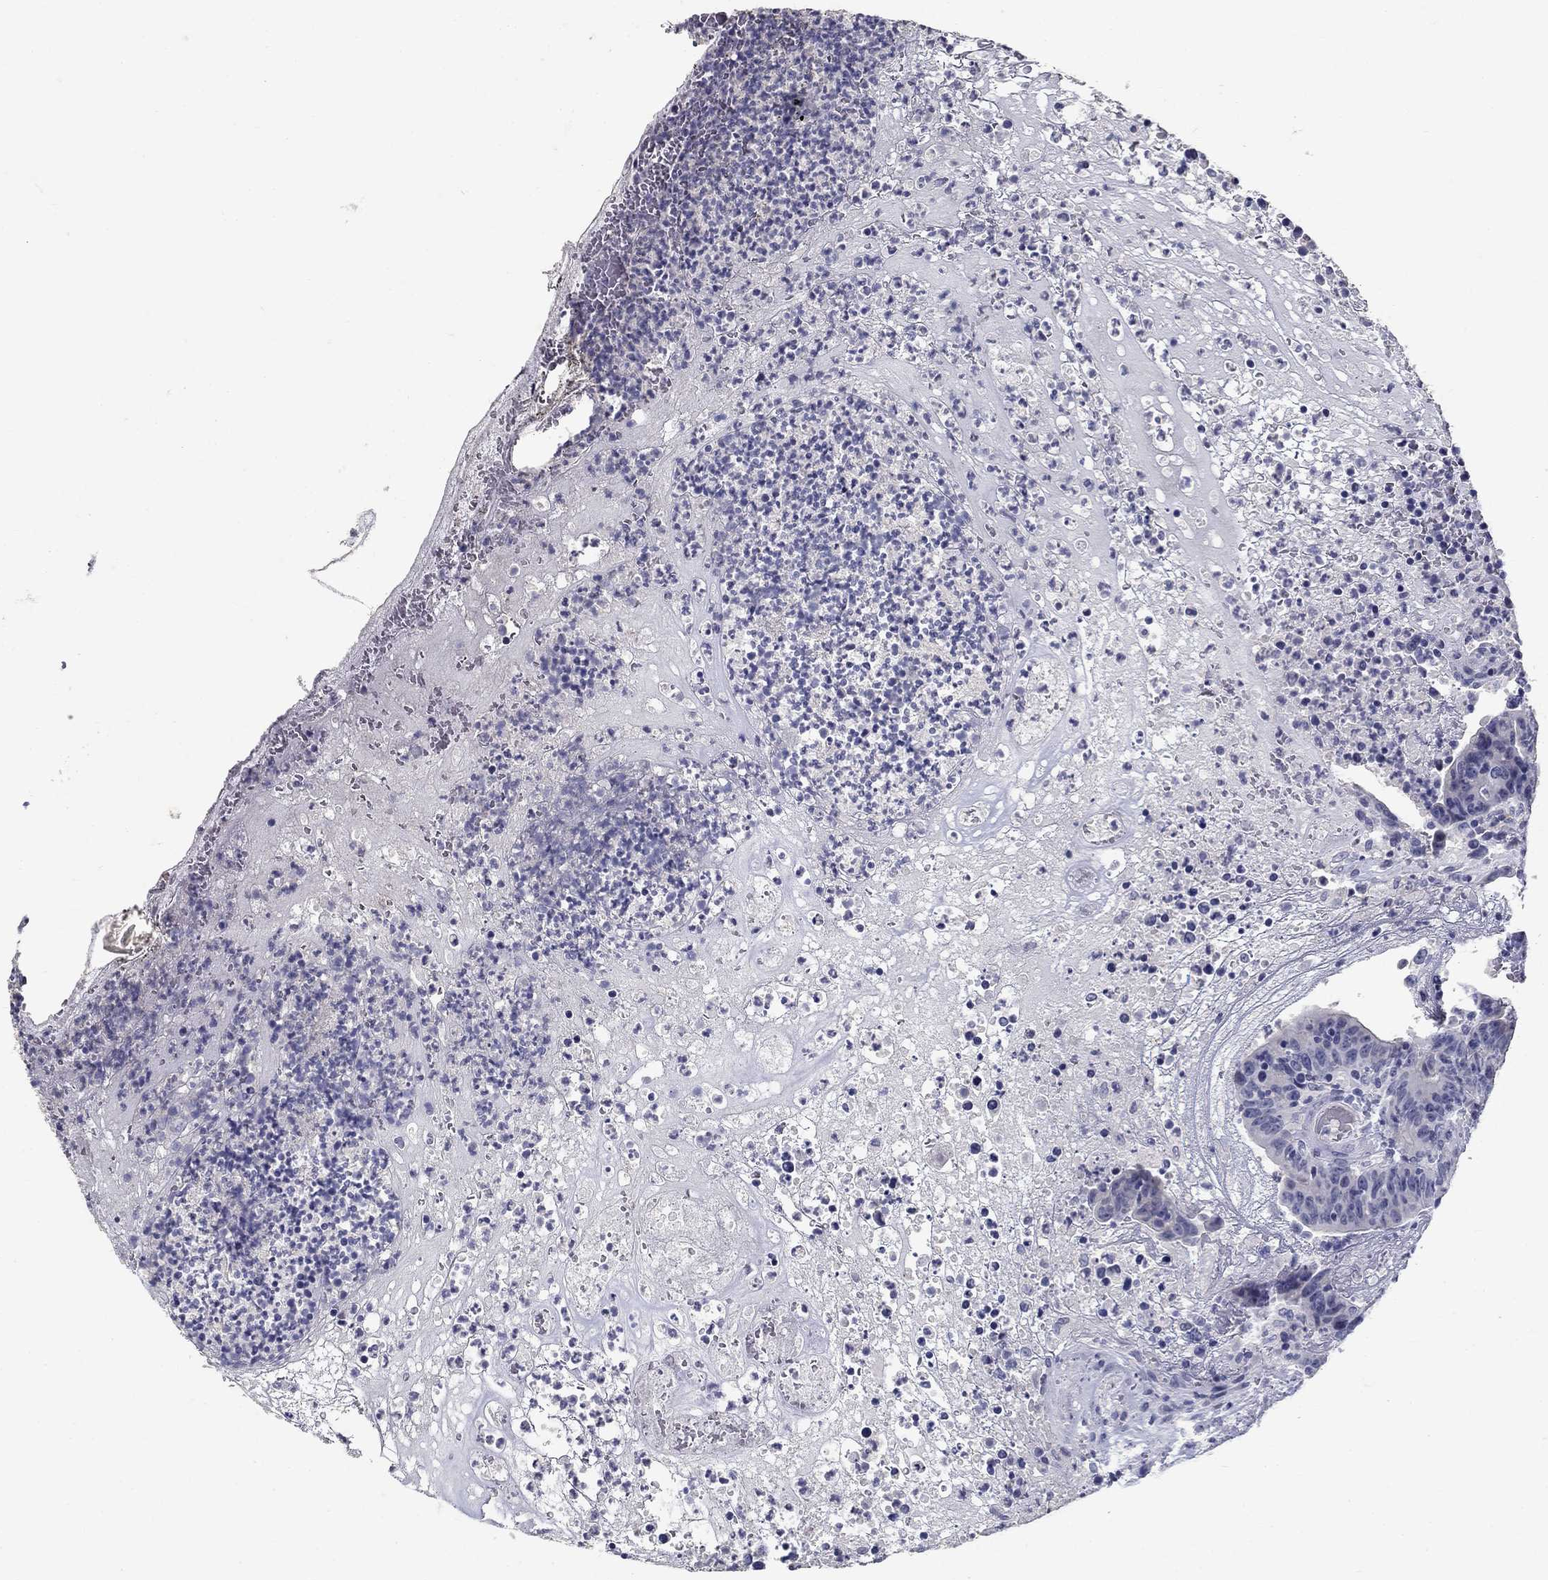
{"staining": {"intensity": "negative", "quantity": "none", "location": "none"}, "tissue": "colorectal cancer", "cell_type": "Tumor cells", "image_type": "cancer", "snomed": [{"axis": "morphology", "description": "Adenocarcinoma, NOS"}, {"axis": "topography", "description": "Colon"}], "caption": "This is an immunohistochemistry photomicrograph of adenocarcinoma (colorectal). There is no staining in tumor cells.", "gene": "POMC", "patient": {"sex": "female", "age": 75}}